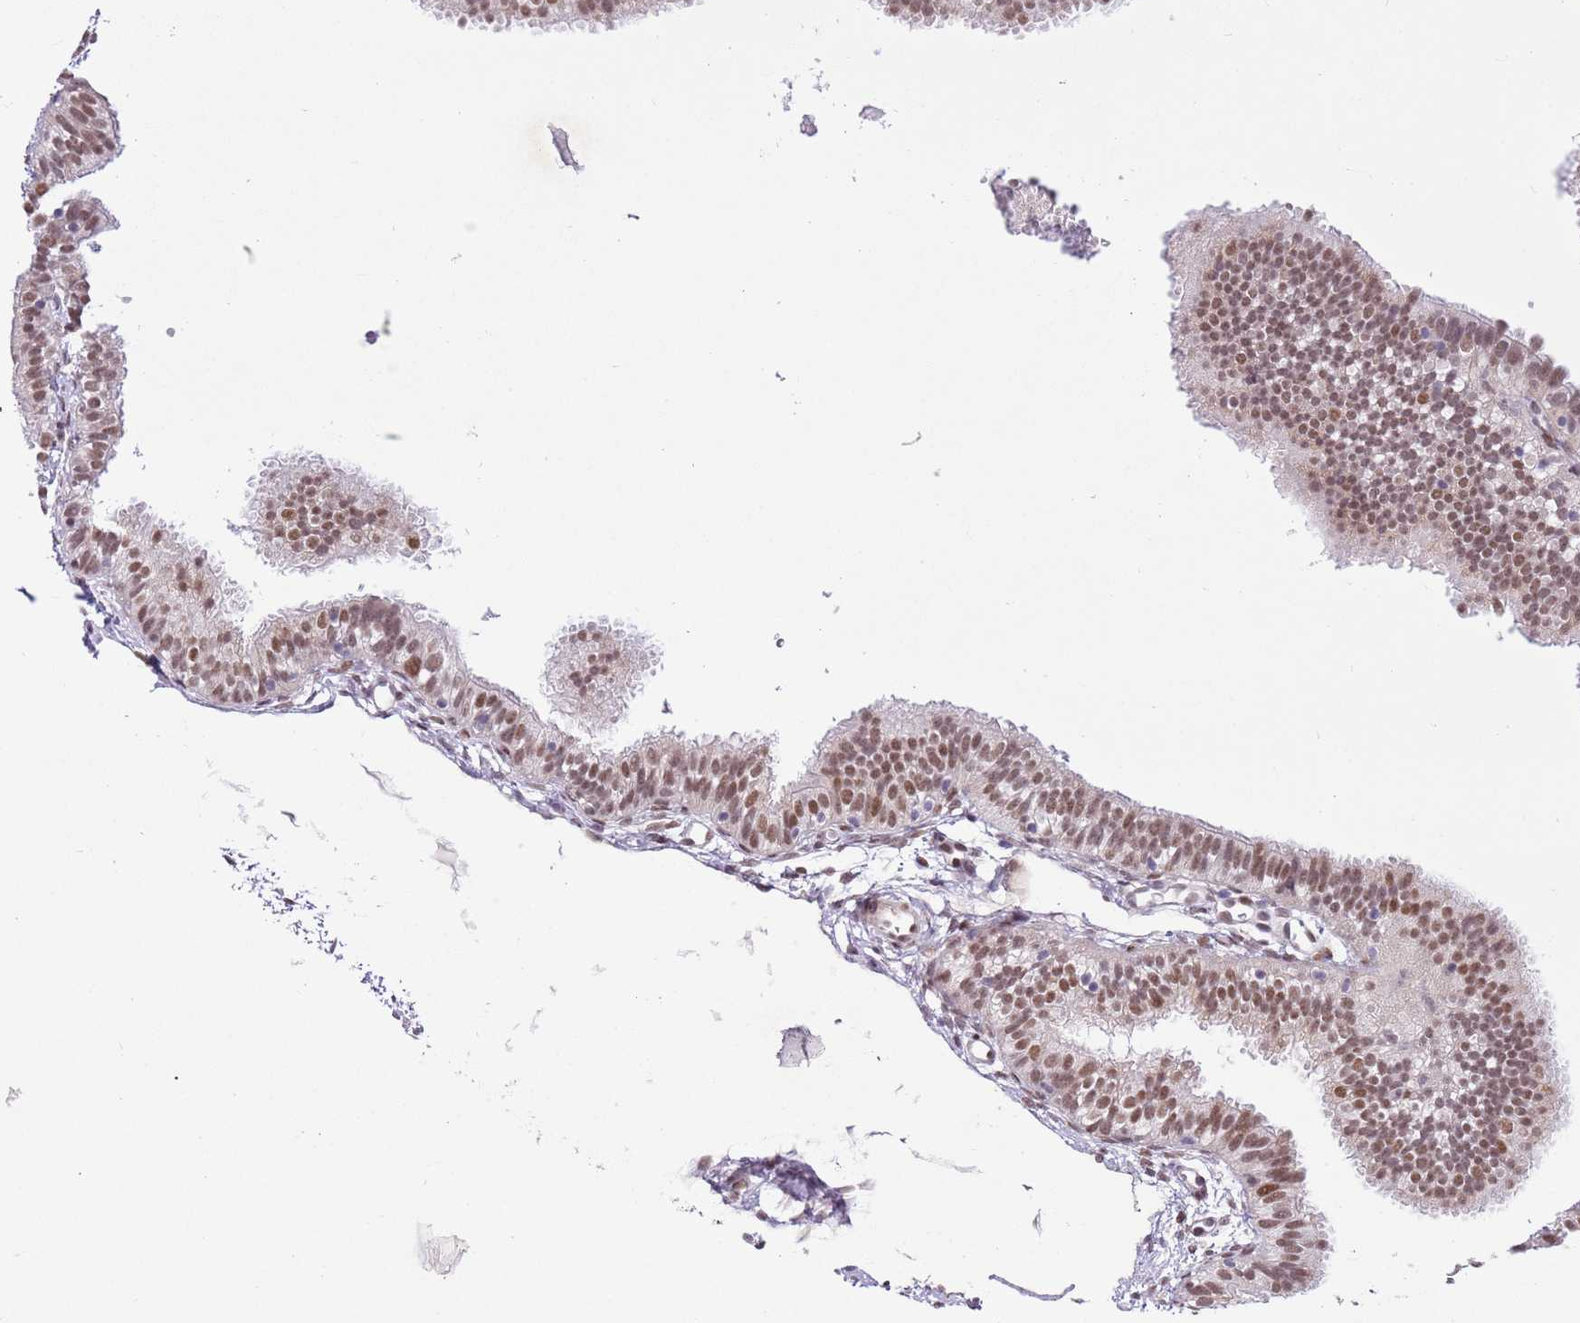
{"staining": {"intensity": "moderate", "quantity": "25%-75%", "location": "nuclear"}, "tissue": "fallopian tube", "cell_type": "Glandular cells", "image_type": "normal", "snomed": [{"axis": "morphology", "description": "Normal tissue, NOS"}, {"axis": "topography", "description": "Fallopian tube"}], "caption": "Immunohistochemistry (DAB) staining of unremarkable fallopian tube exhibits moderate nuclear protein expression in about 25%-75% of glandular cells.", "gene": "NACC2", "patient": {"sex": "female", "age": 35}}